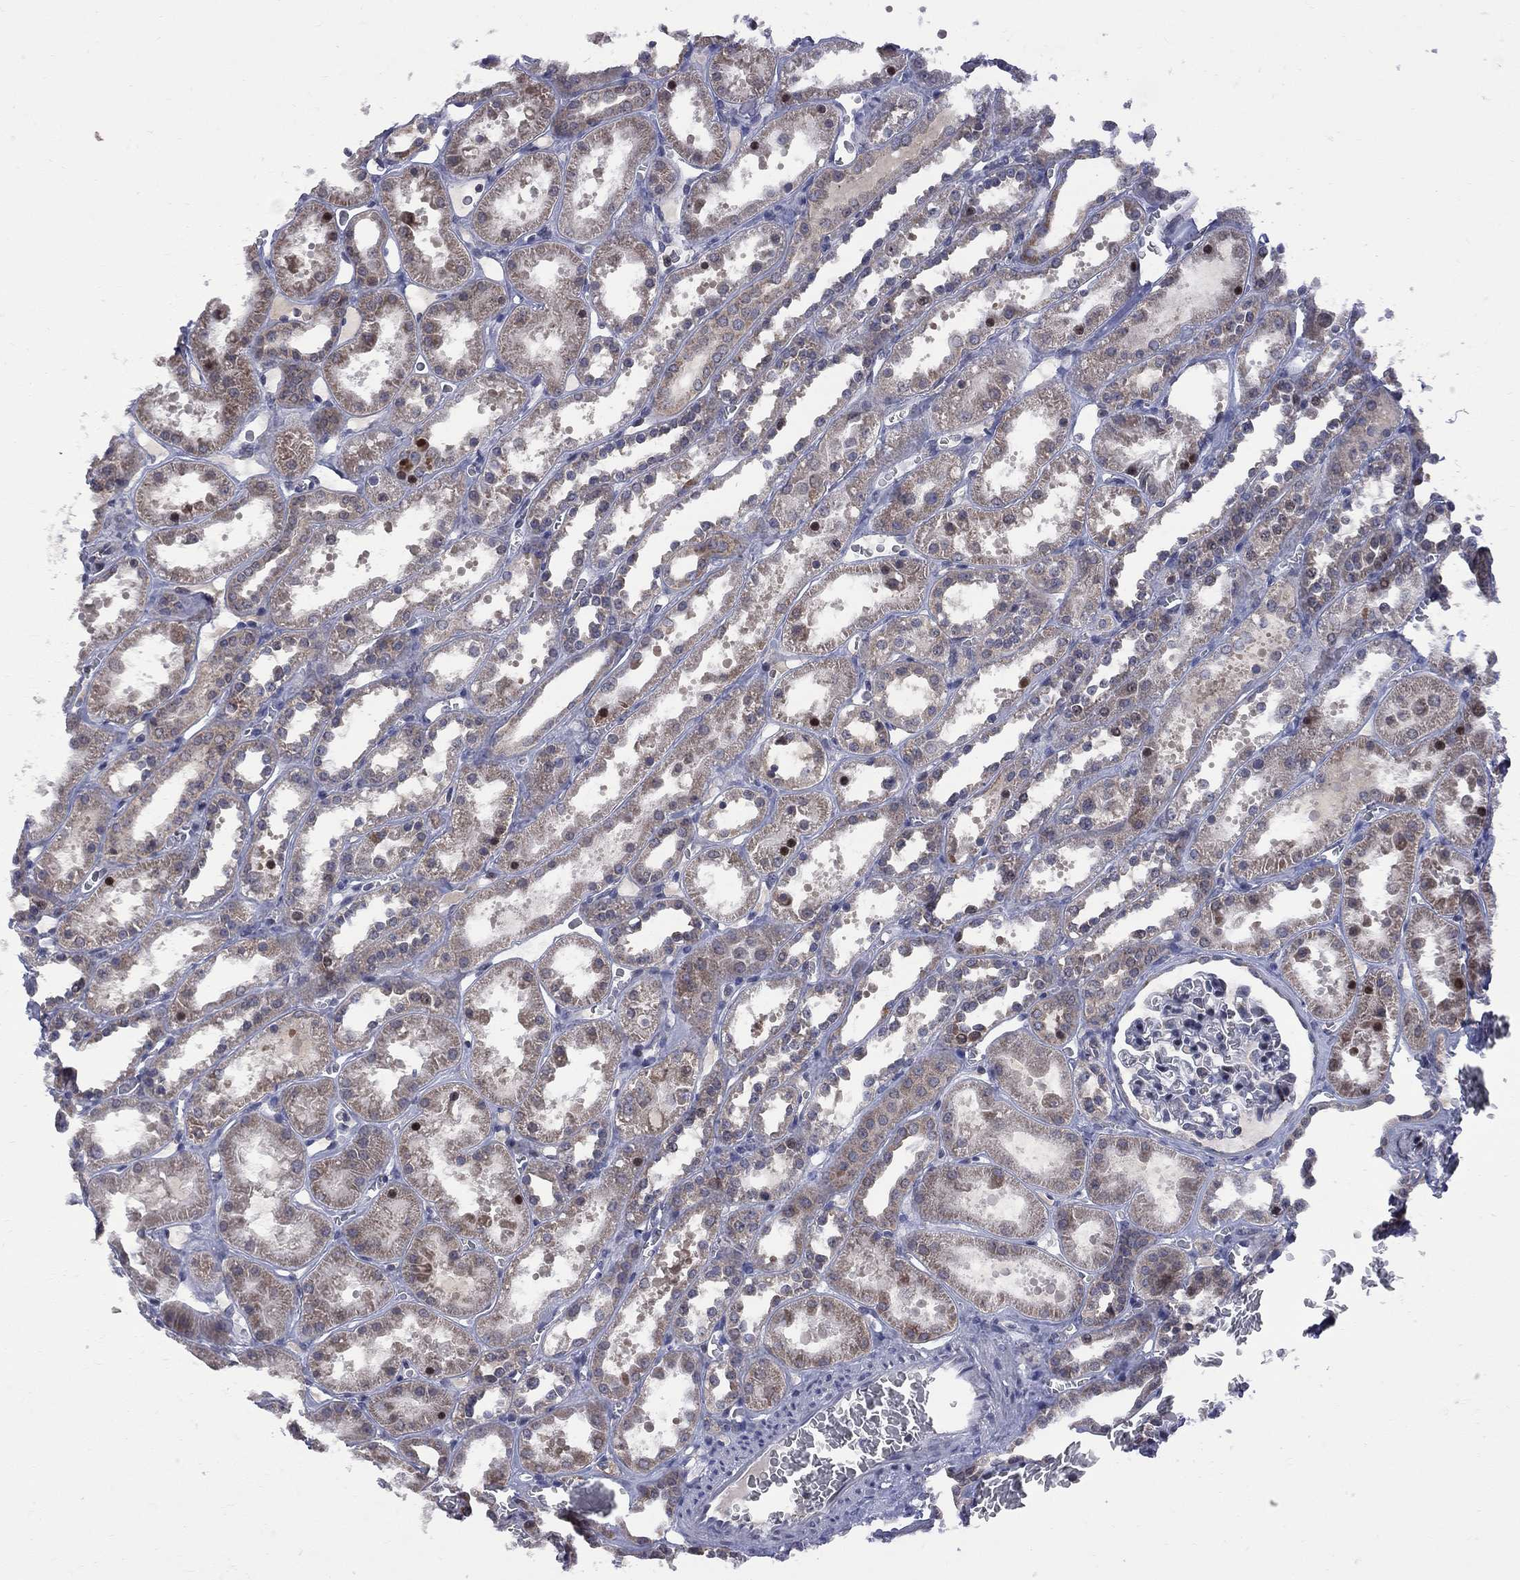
{"staining": {"intensity": "negative", "quantity": "none", "location": "none"}, "tissue": "kidney", "cell_type": "Cells in glomeruli", "image_type": "normal", "snomed": [{"axis": "morphology", "description": "Normal tissue, NOS"}, {"axis": "topography", "description": "Kidney"}], "caption": "DAB immunohistochemical staining of unremarkable human kidney exhibits no significant expression in cells in glomeruli. (Brightfield microscopy of DAB immunohistochemistry at high magnification).", "gene": "CNOT11", "patient": {"sex": "female", "age": 41}}